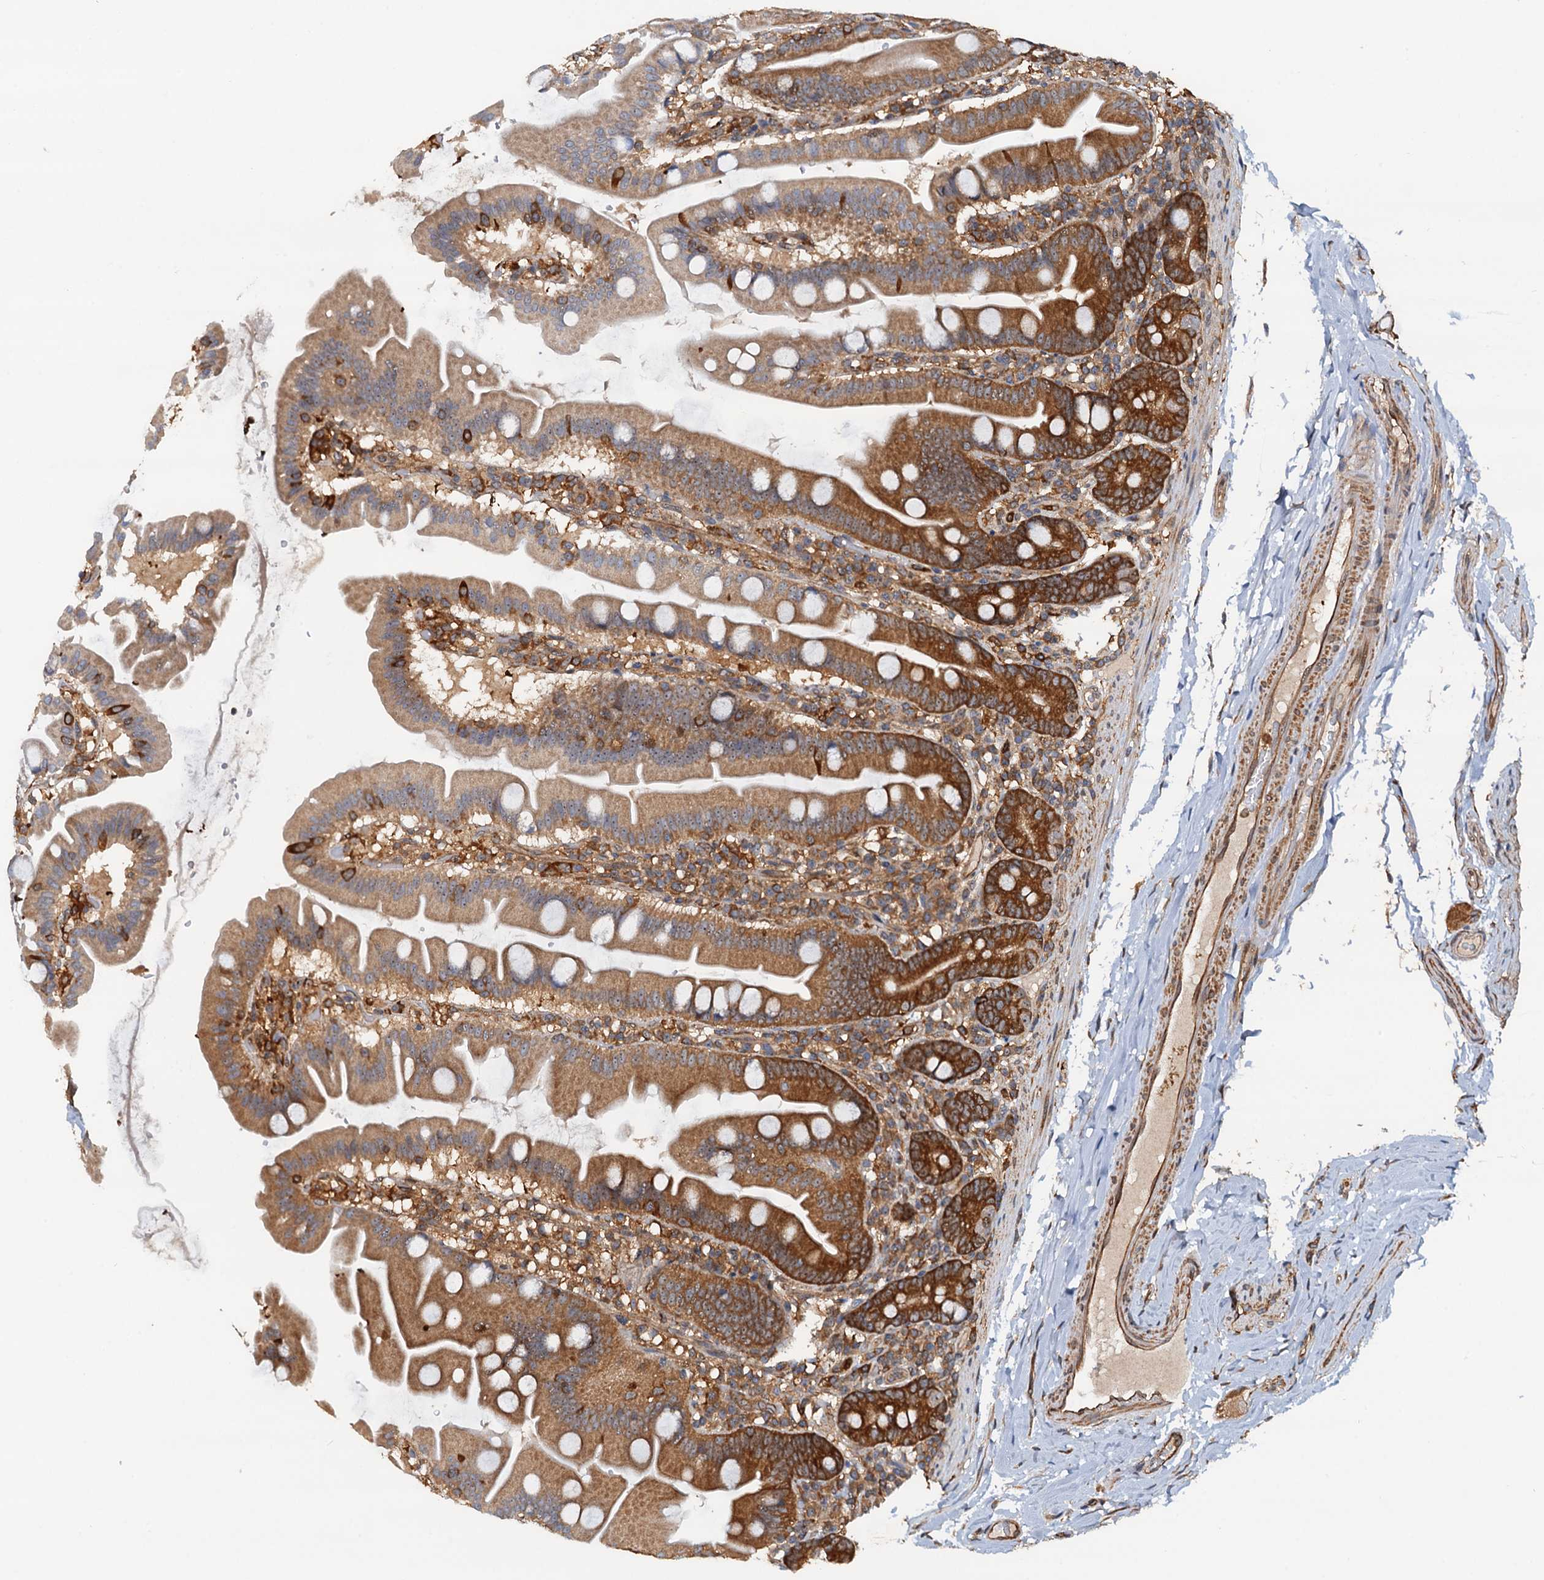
{"staining": {"intensity": "strong", "quantity": "25%-75%", "location": "cytoplasmic/membranous"}, "tissue": "small intestine", "cell_type": "Glandular cells", "image_type": "normal", "snomed": [{"axis": "morphology", "description": "Normal tissue, NOS"}, {"axis": "topography", "description": "Small intestine"}], "caption": "This image shows IHC staining of normal small intestine, with high strong cytoplasmic/membranous expression in approximately 25%-75% of glandular cells.", "gene": "USP6NL", "patient": {"sex": "female", "age": 68}}